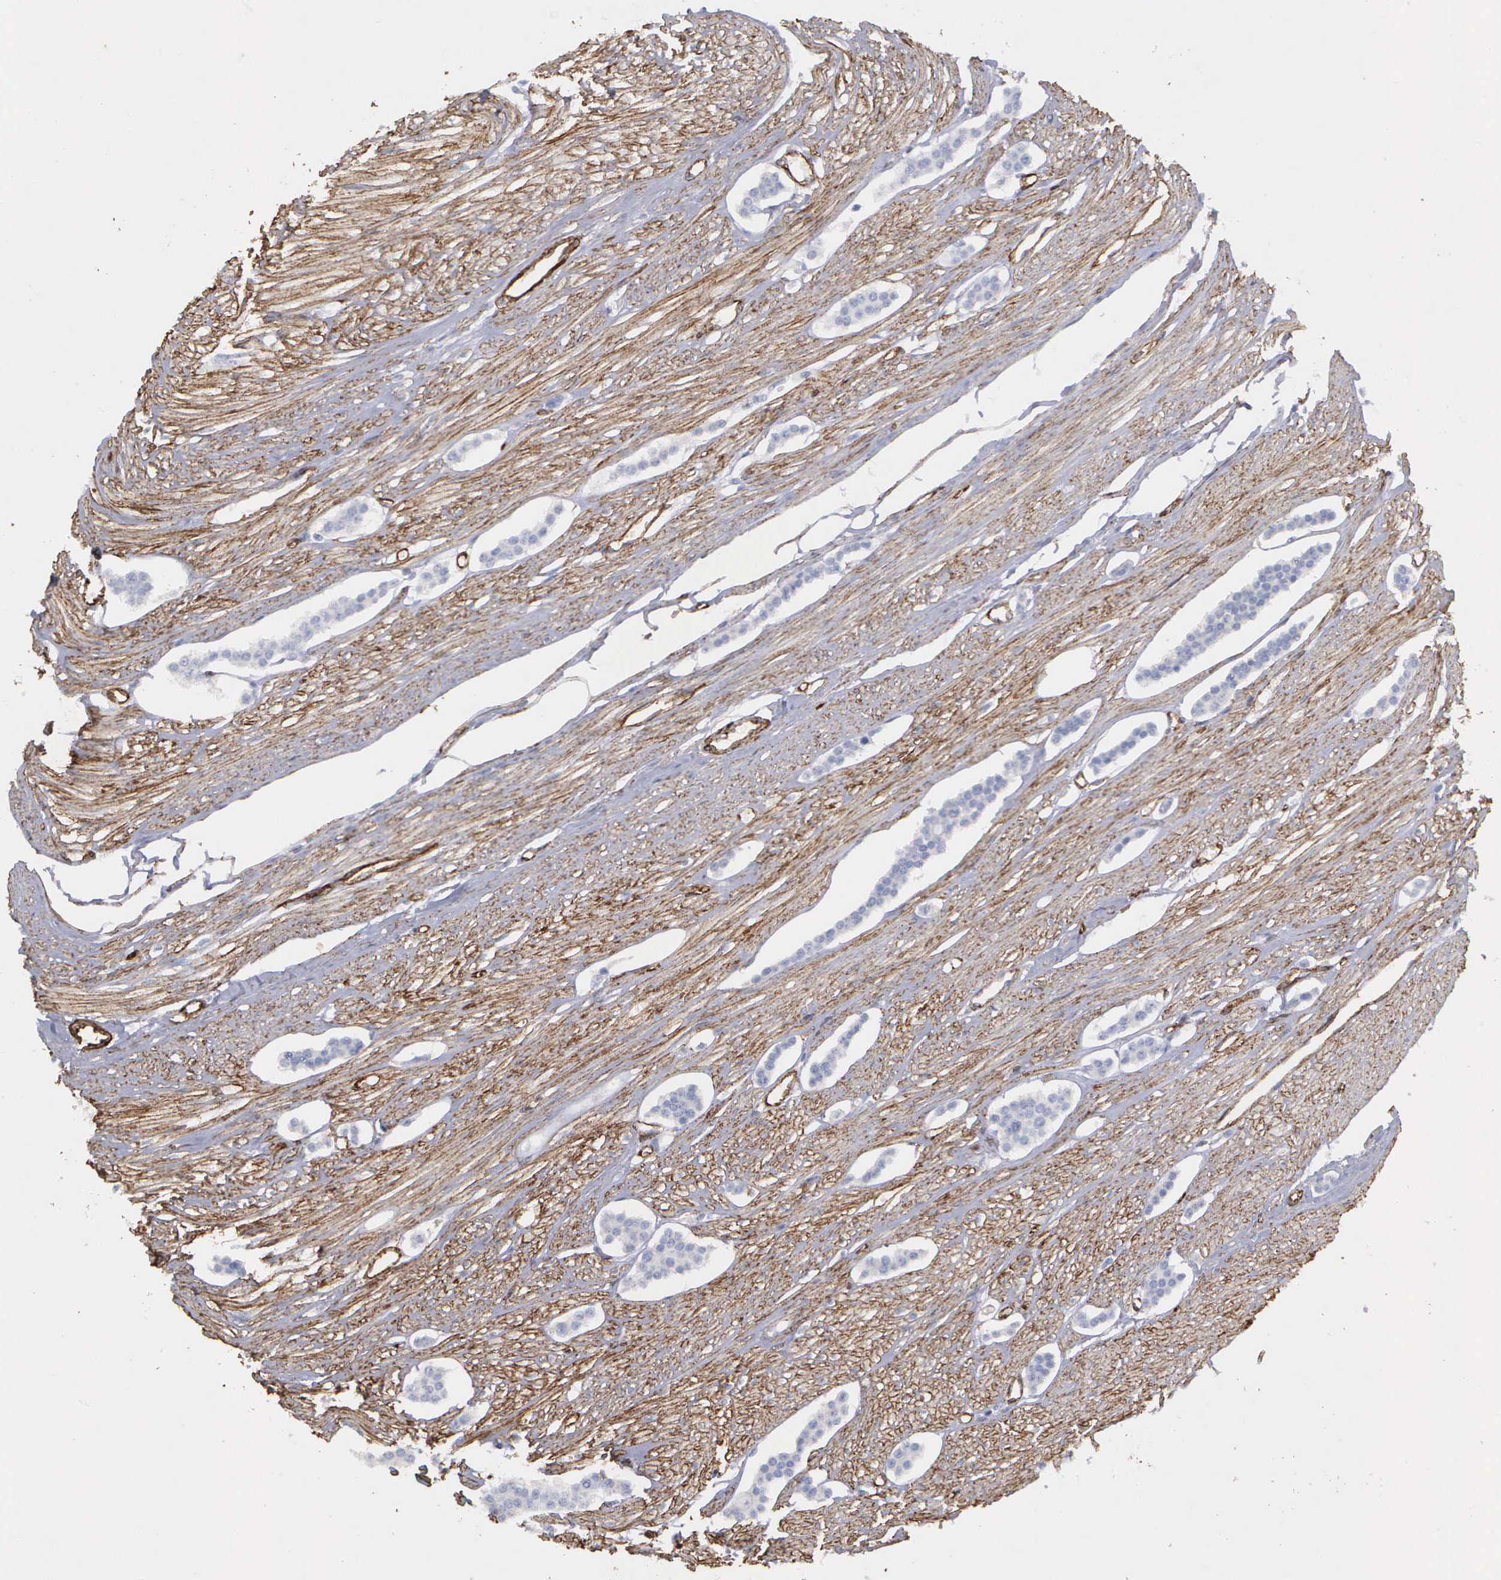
{"staining": {"intensity": "negative", "quantity": "none", "location": "none"}, "tissue": "carcinoid", "cell_type": "Tumor cells", "image_type": "cancer", "snomed": [{"axis": "morphology", "description": "Carcinoid, malignant, NOS"}, {"axis": "topography", "description": "Small intestine"}], "caption": "There is no significant staining in tumor cells of carcinoid.", "gene": "MAGEB10", "patient": {"sex": "male", "age": 60}}